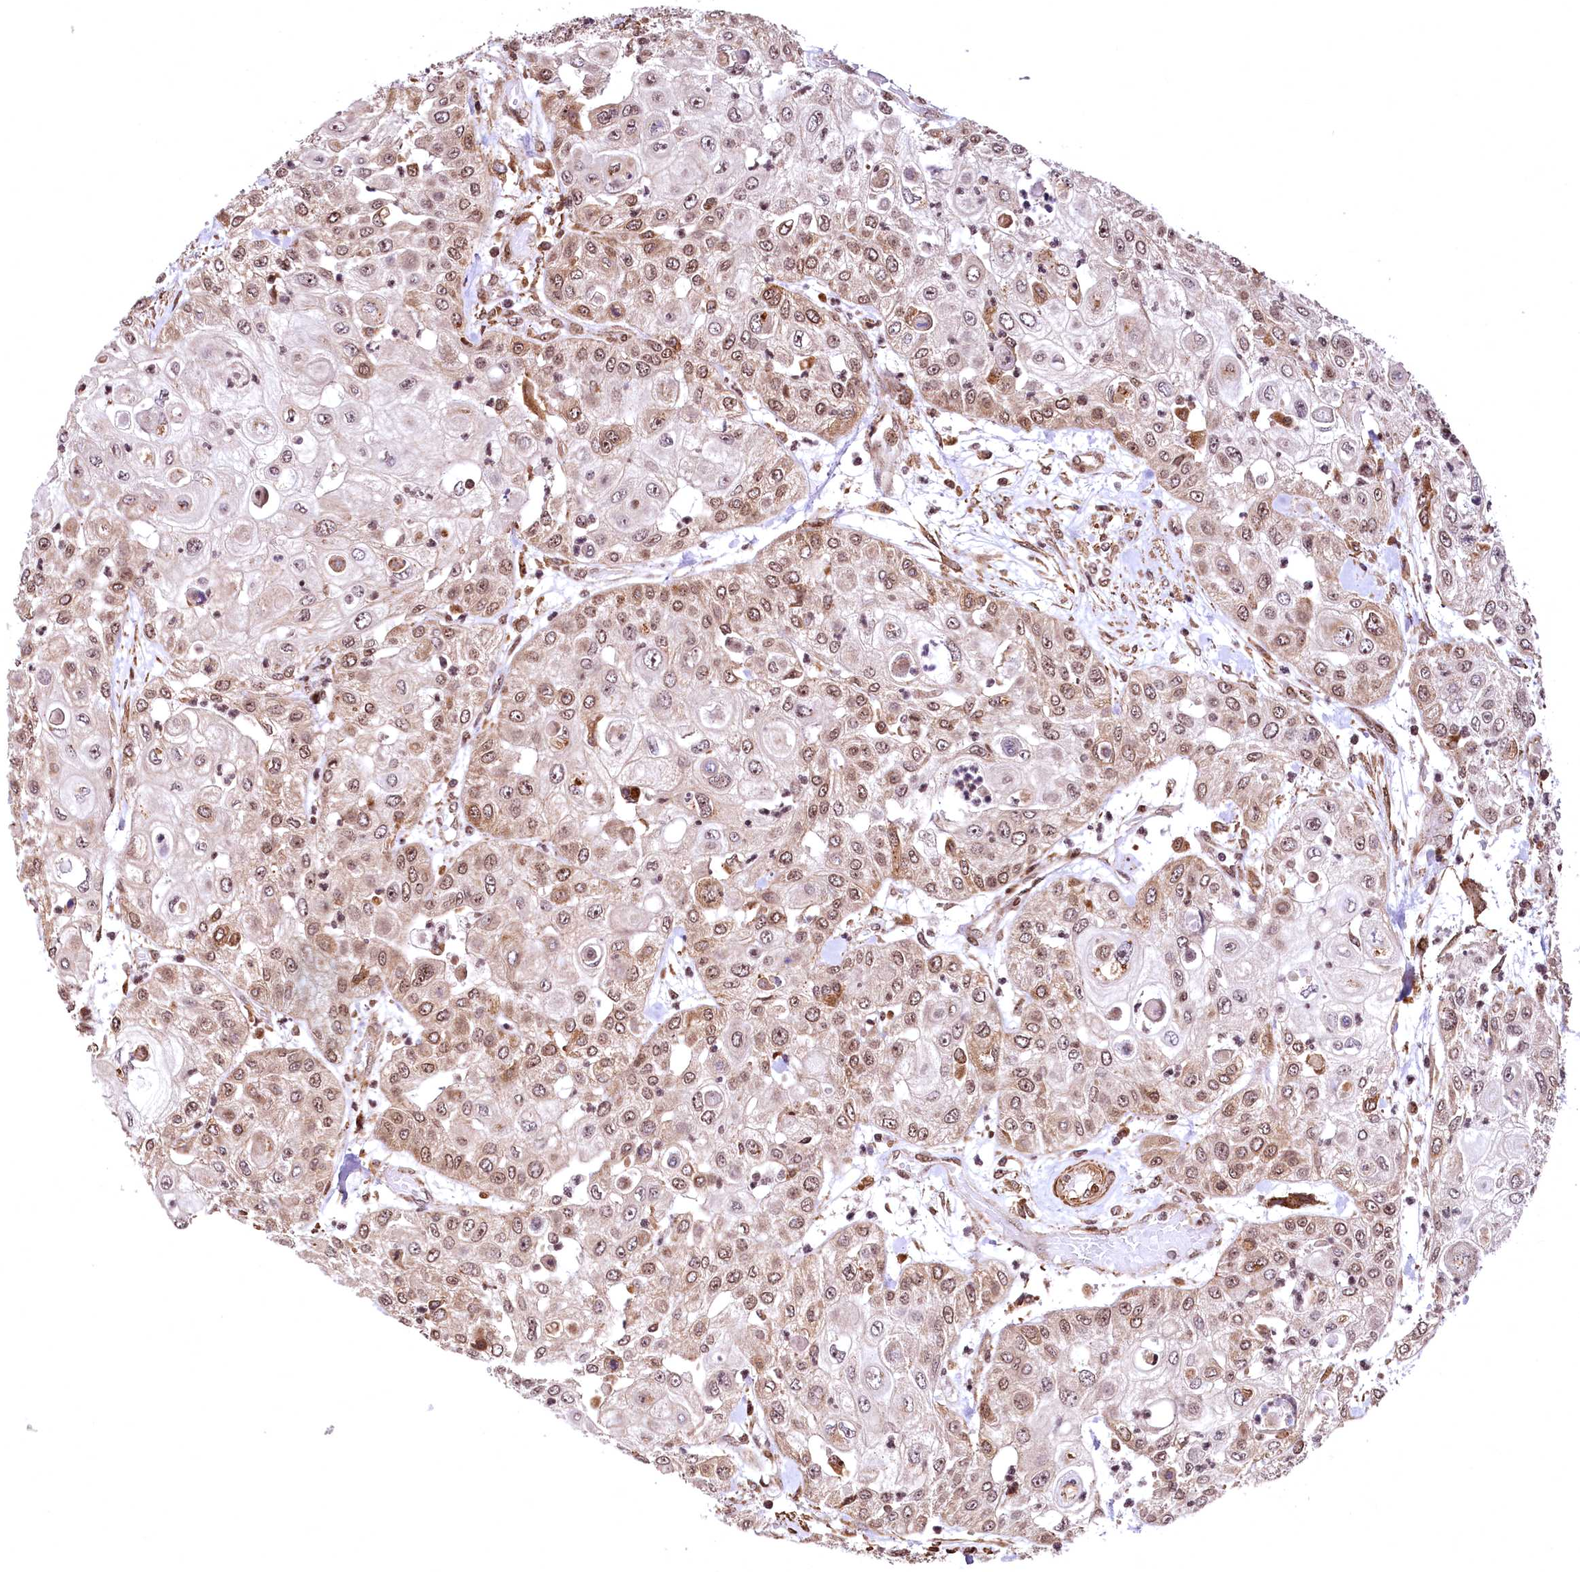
{"staining": {"intensity": "moderate", "quantity": "25%-75%", "location": "cytoplasmic/membranous,nuclear"}, "tissue": "urothelial cancer", "cell_type": "Tumor cells", "image_type": "cancer", "snomed": [{"axis": "morphology", "description": "Urothelial carcinoma, High grade"}, {"axis": "topography", "description": "Urinary bladder"}], "caption": "Human high-grade urothelial carcinoma stained for a protein (brown) exhibits moderate cytoplasmic/membranous and nuclear positive staining in approximately 25%-75% of tumor cells.", "gene": "PDS5B", "patient": {"sex": "female", "age": 79}}